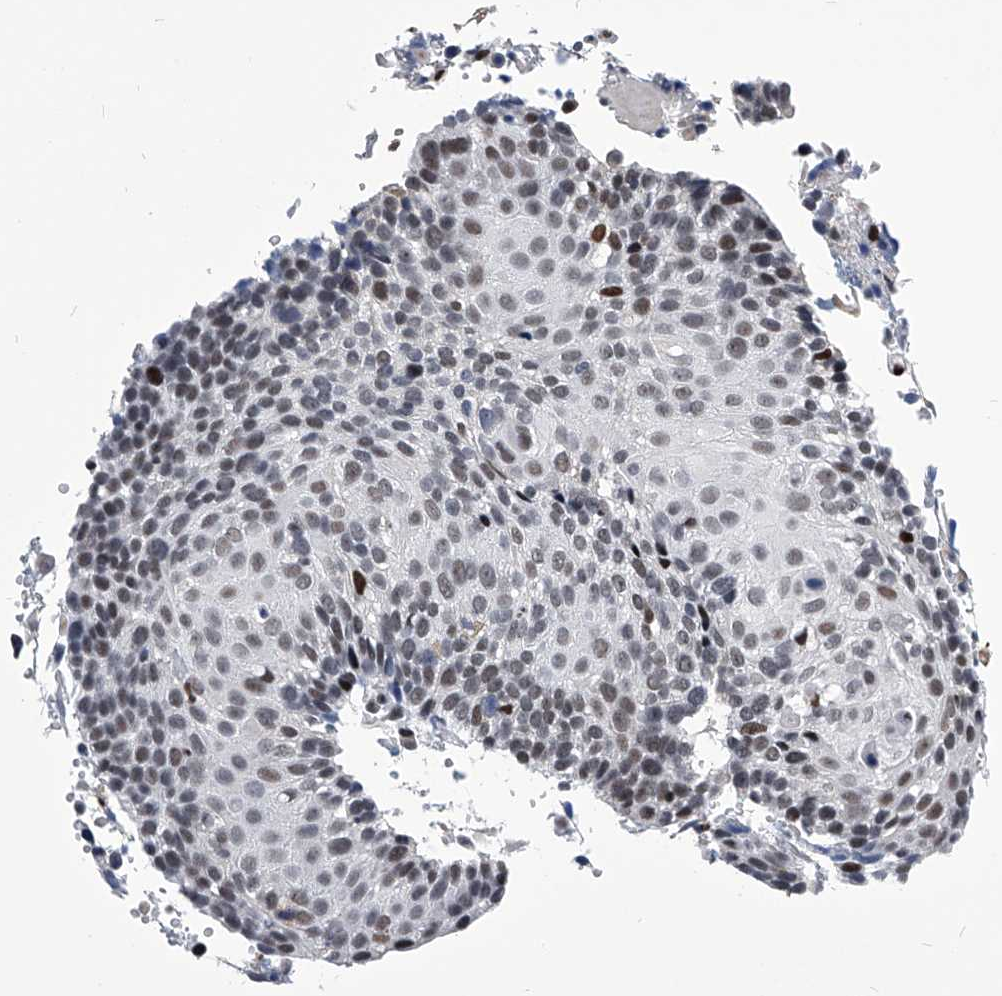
{"staining": {"intensity": "moderate", "quantity": "<25%", "location": "nuclear"}, "tissue": "cervical cancer", "cell_type": "Tumor cells", "image_type": "cancer", "snomed": [{"axis": "morphology", "description": "Squamous cell carcinoma, NOS"}, {"axis": "topography", "description": "Cervix"}], "caption": "Protein staining reveals moderate nuclear expression in approximately <25% of tumor cells in cervical squamous cell carcinoma. (IHC, brightfield microscopy, high magnification).", "gene": "CMTR1", "patient": {"sex": "female", "age": 74}}